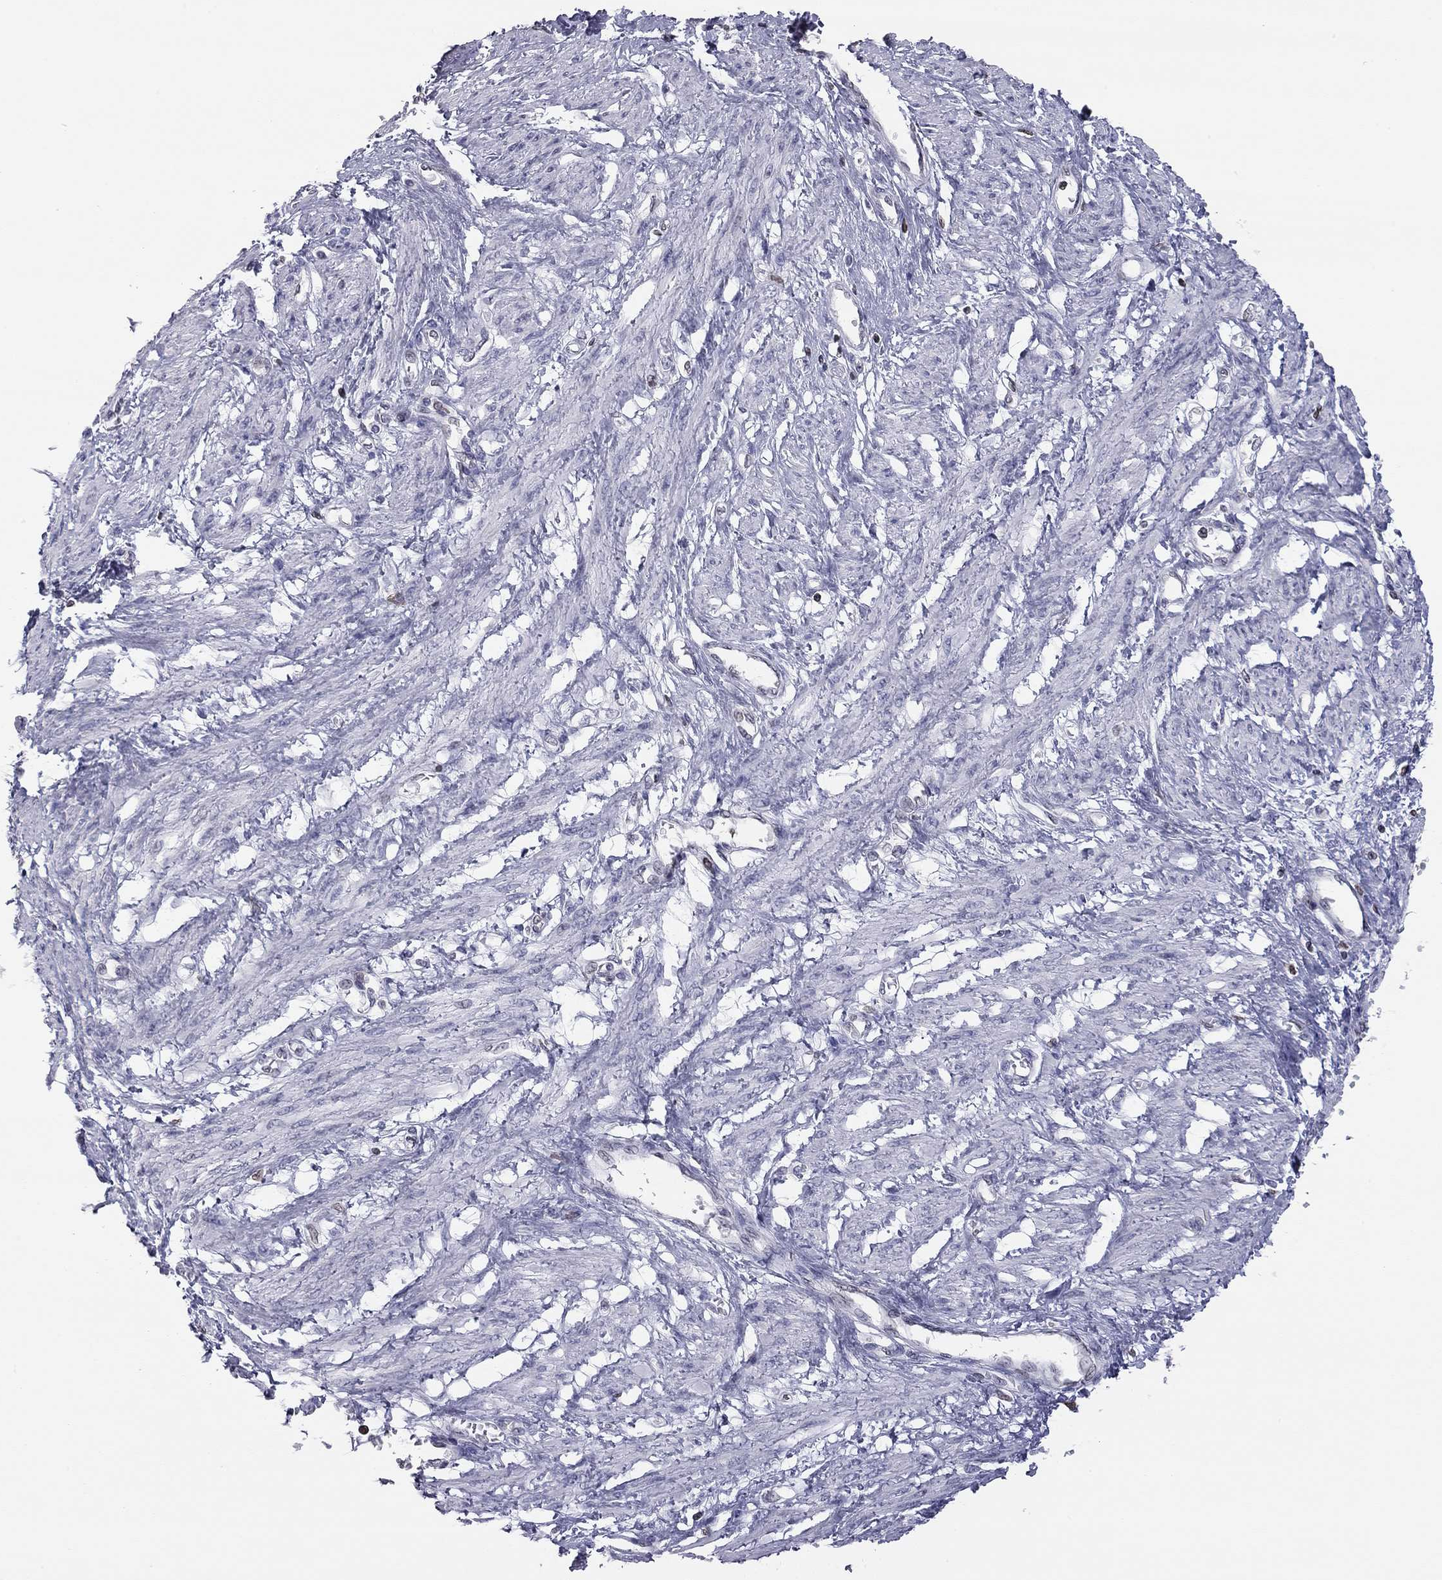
{"staining": {"intensity": "negative", "quantity": "none", "location": "none"}, "tissue": "smooth muscle", "cell_type": "Smooth muscle cells", "image_type": "normal", "snomed": [{"axis": "morphology", "description": "Normal tissue, NOS"}, {"axis": "topography", "description": "Smooth muscle"}, {"axis": "topography", "description": "Uterus"}], "caption": "Smooth muscle was stained to show a protein in brown. There is no significant positivity in smooth muscle cells. The staining is performed using DAB brown chromogen with nuclei counter-stained in using hematoxylin.", "gene": "ESPL1", "patient": {"sex": "female", "age": 39}}